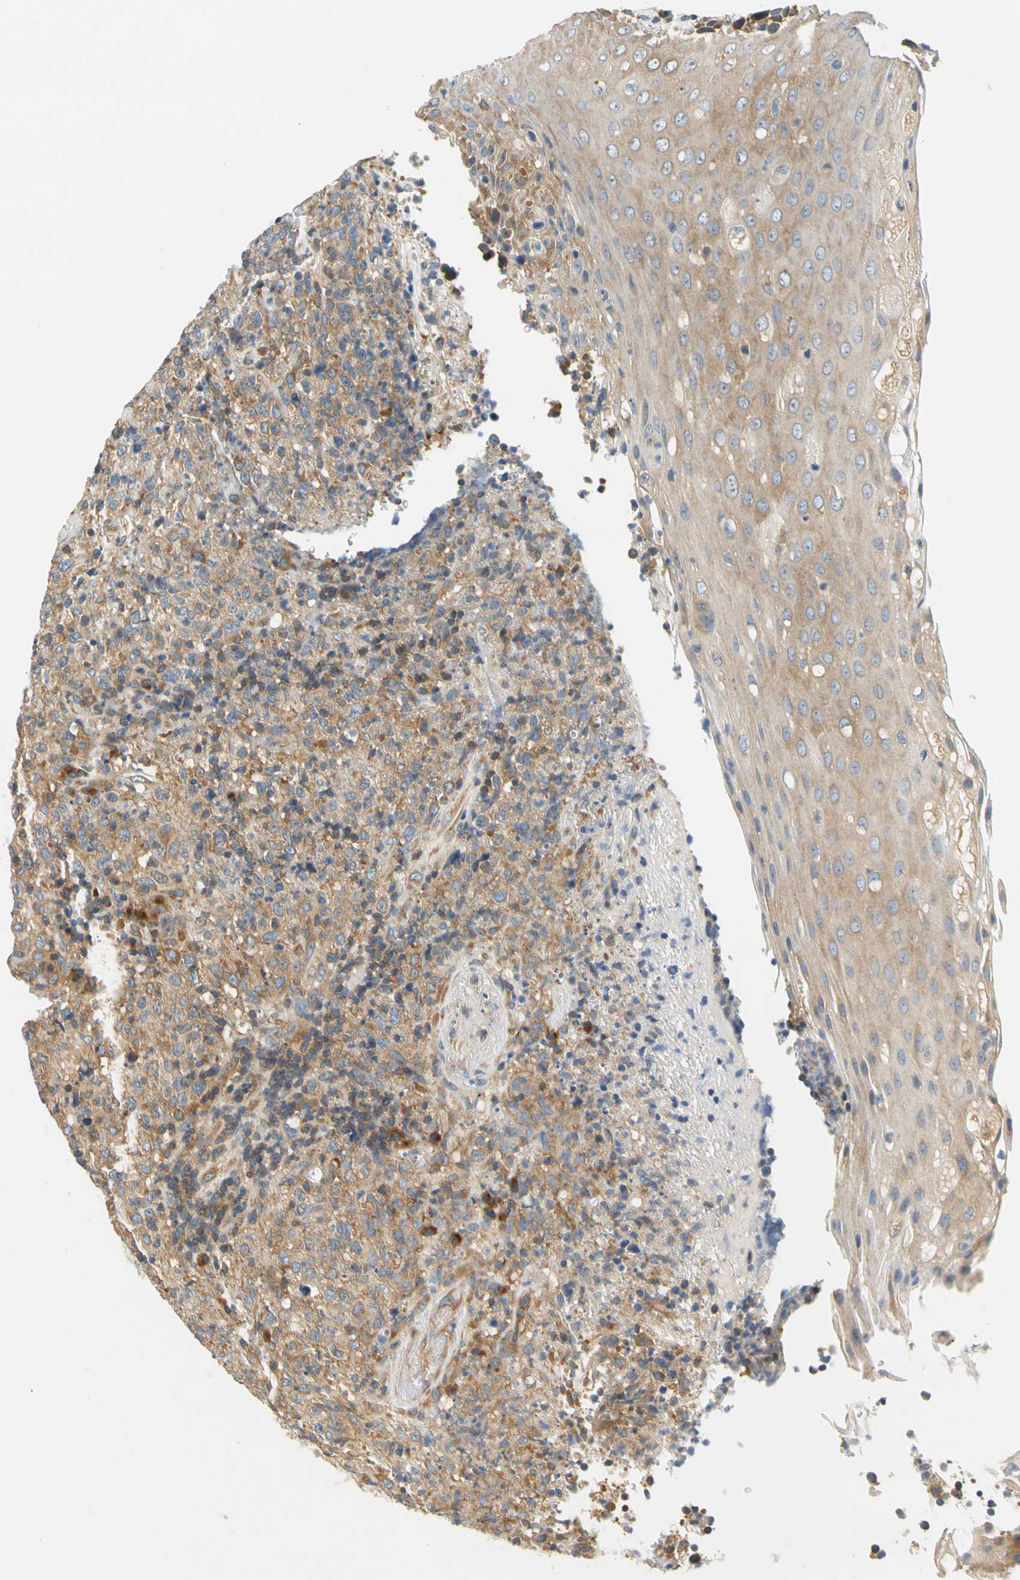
{"staining": {"intensity": "moderate", "quantity": ">75%", "location": "cytoplasmic/membranous"}, "tissue": "lymphoma", "cell_type": "Tumor cells", "image_type": "cancer", "snomed": [{"axis": "morphology", "description": "Malignant lymphoma, non-Hodgkin's type, High grade"}, {"axis": "topography", "description": "Tonsil"}], "caption": "A high-resolution histopathology image shows immunohistochemistry staining of lymphoma, which displays moderate cytoplasmic/membranous staining in approximately >75% of tumor cells. (Brightfield microscopy of DAB IHC at high magnification).", "gene": "LRRC47", "patient": {"sex": "female", "age": 36}}